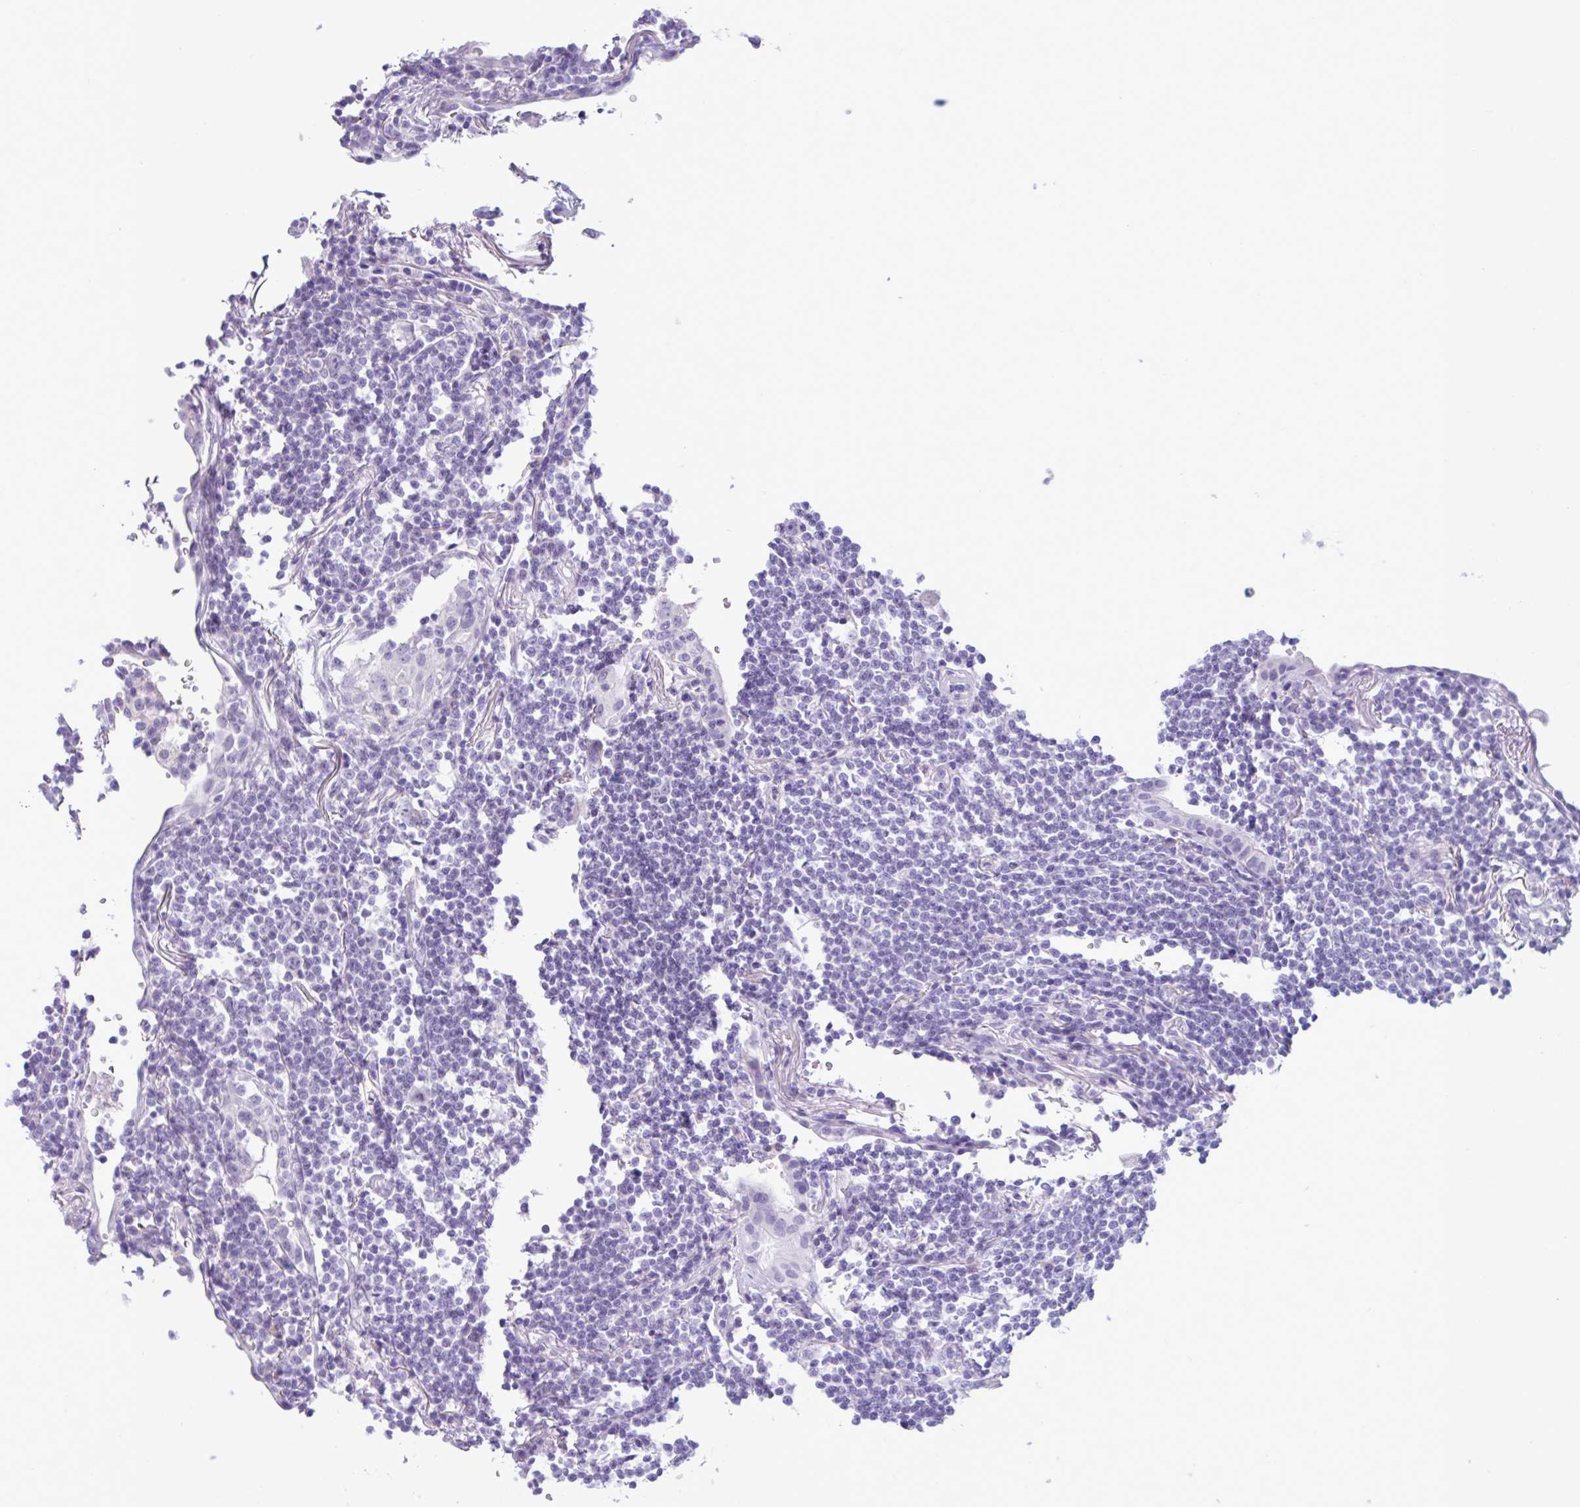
{"staining": {"intensity": "negative", "quantity": "none", "location": "none"}, "tissue": "lymphoma", "cell_type": "Tumor cells", "image_type": "cancer", "snomed": [{"axis": "morphology", "description": "Malignant lymphoma, non-Hodgkin's type, Low grade"}, {"axis": "topography", "description": "Lung"}], "caption": "Immunohistochemistry (IHC) of human lymphoma exhibits no expression in tumor cells.", "gene": "WNT9B", "patient": {"sex": "female", "age": 71}}